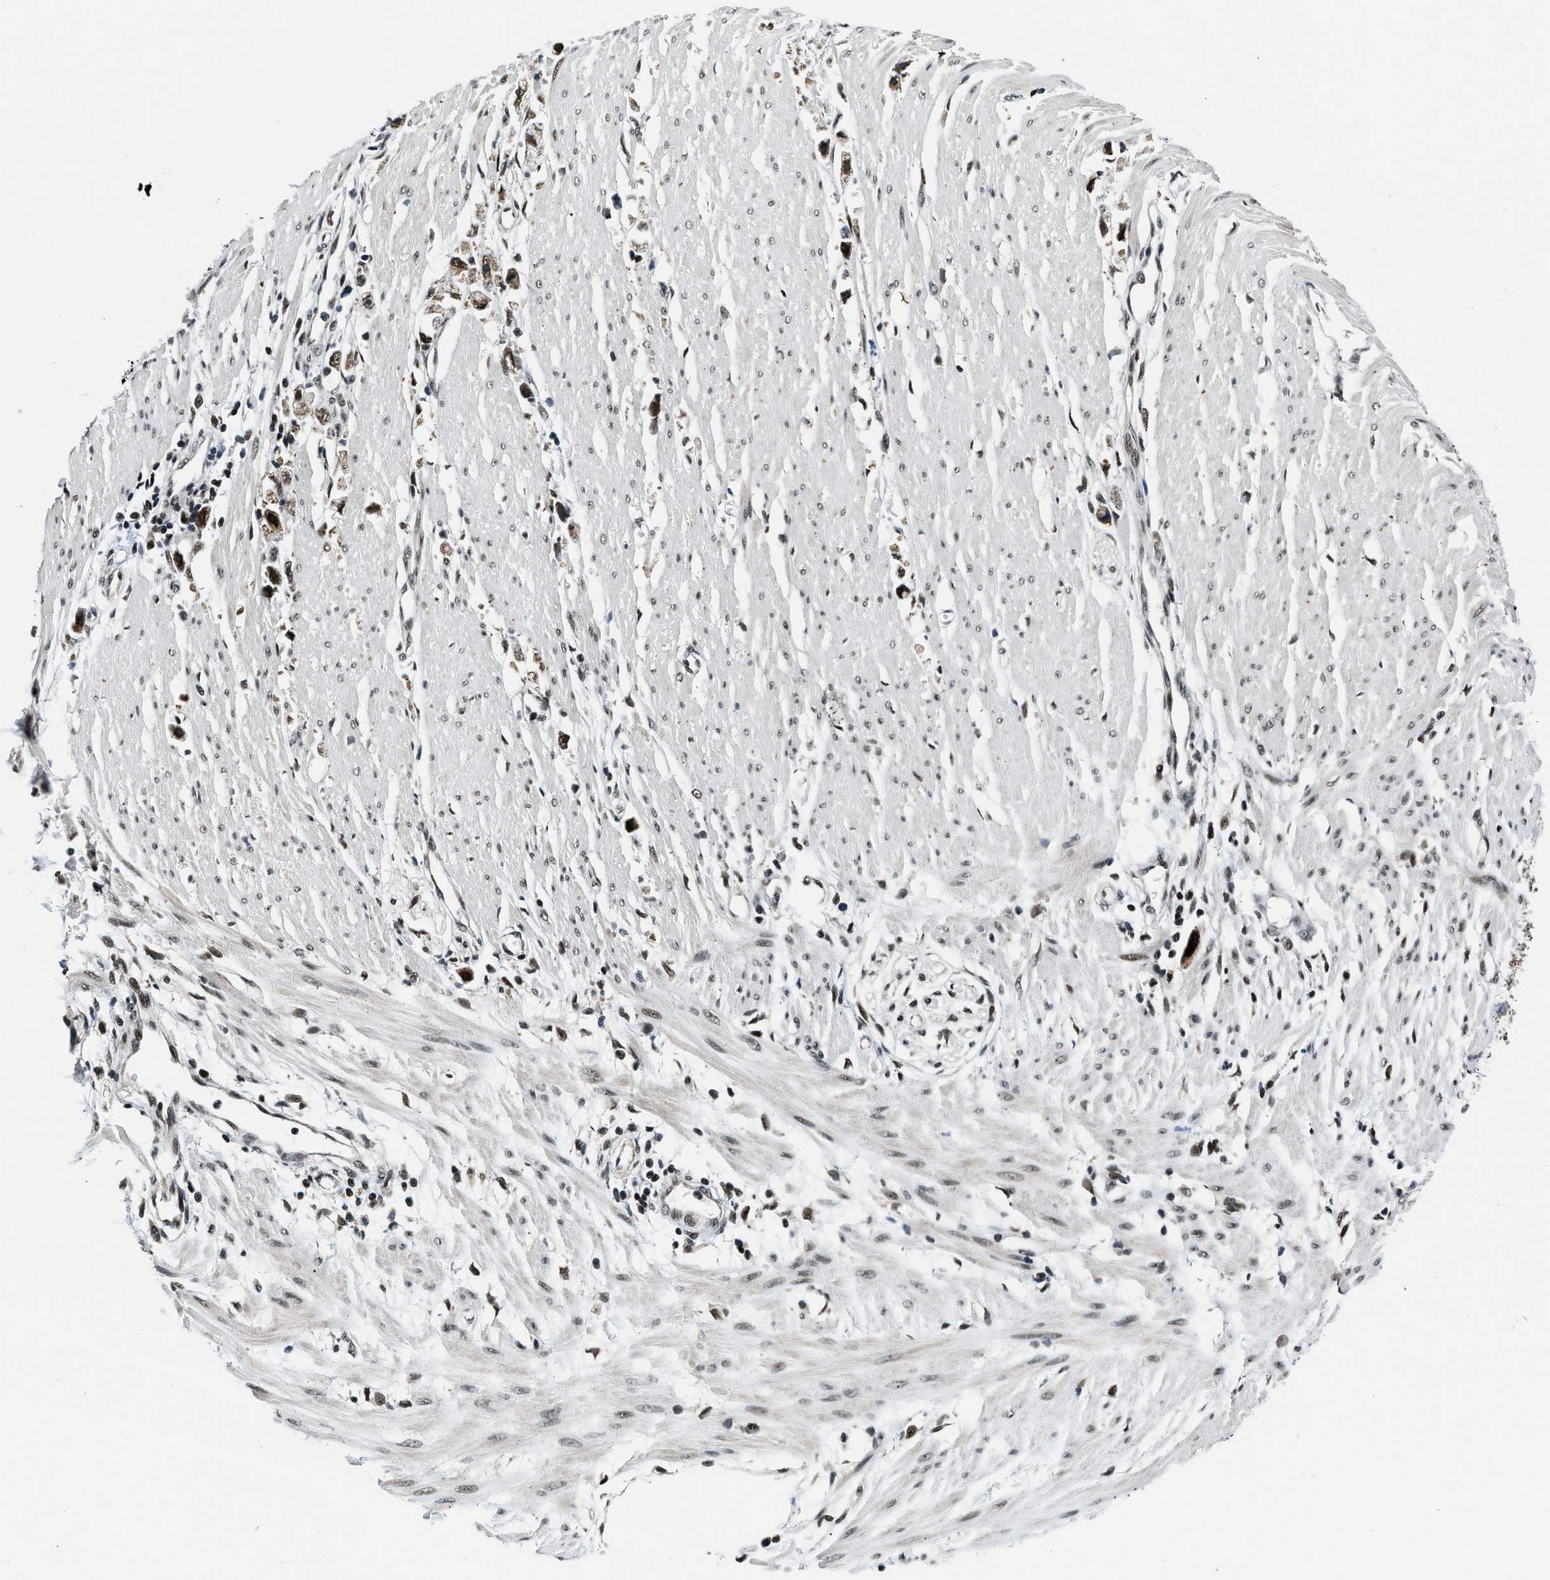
{"staining": {"intensity": "strong", "quantity": ">75%", "location": "nuclear"}, "tissue": "stomach cancer", "cell_type": "Tumor cells", "image_type": "cancer", "snomed": [{"axis": "morphology", "description": "Adenocarcinoma, NOS"}, {"axis": "topography", "description": "Stomach"}], "caption": "A brown stain shows strong nuclear staining of a protein in human adenocarcinoma (stomach) tumor cells. The protein is stained brown, and the nuclei are stained in blue (DAB (3,3'-diaminobenzidine) IHC with brightfield microscopy, high magnification).", "gene": "KDM3B", "patient": {"sex": "female", "age": 59}}